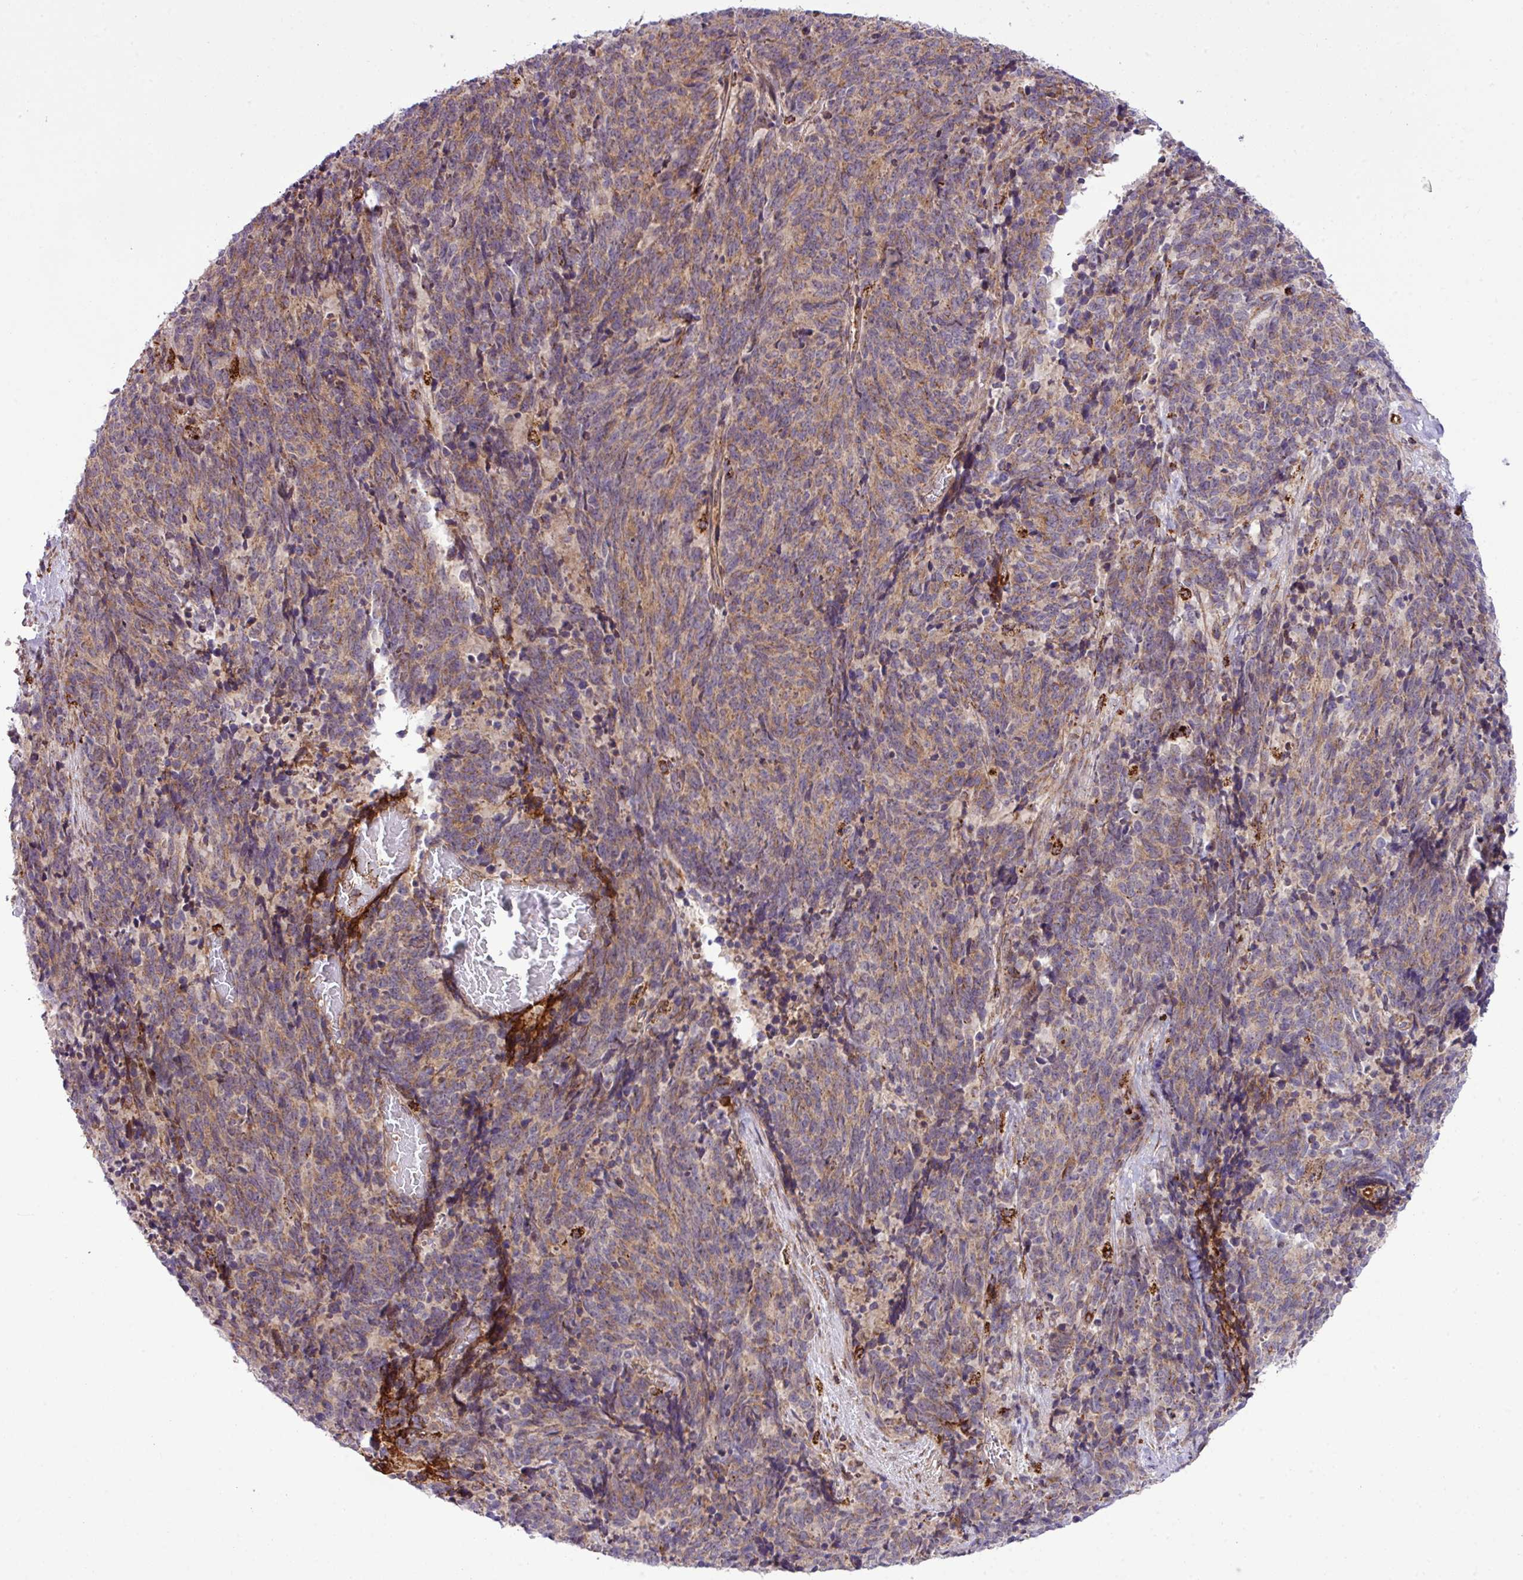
{"staining": {"intensity": "moderate", "quantity": ">75%", "location": "cytoplasmic/membranous"}, "tissue": "cervical cancer", "cell_type": "Tumor cells", "image_type": "cancer", "snomed": [{"axis": "morphology", "description": "Squamous cell carcinoma, NOS"}, {"axis": "topography", "description": "Cervix"}], "caption": "High-power microscopy captured an immunohistochemistry (IHC) histopathology image of squamous cell carcinoma (cervical), revealing moderate cytoplasmic/membranous staining in approximately >75% of tumor cells.", "gene": "ZNF569", "patient": {"sex": "female", "age": 29}}